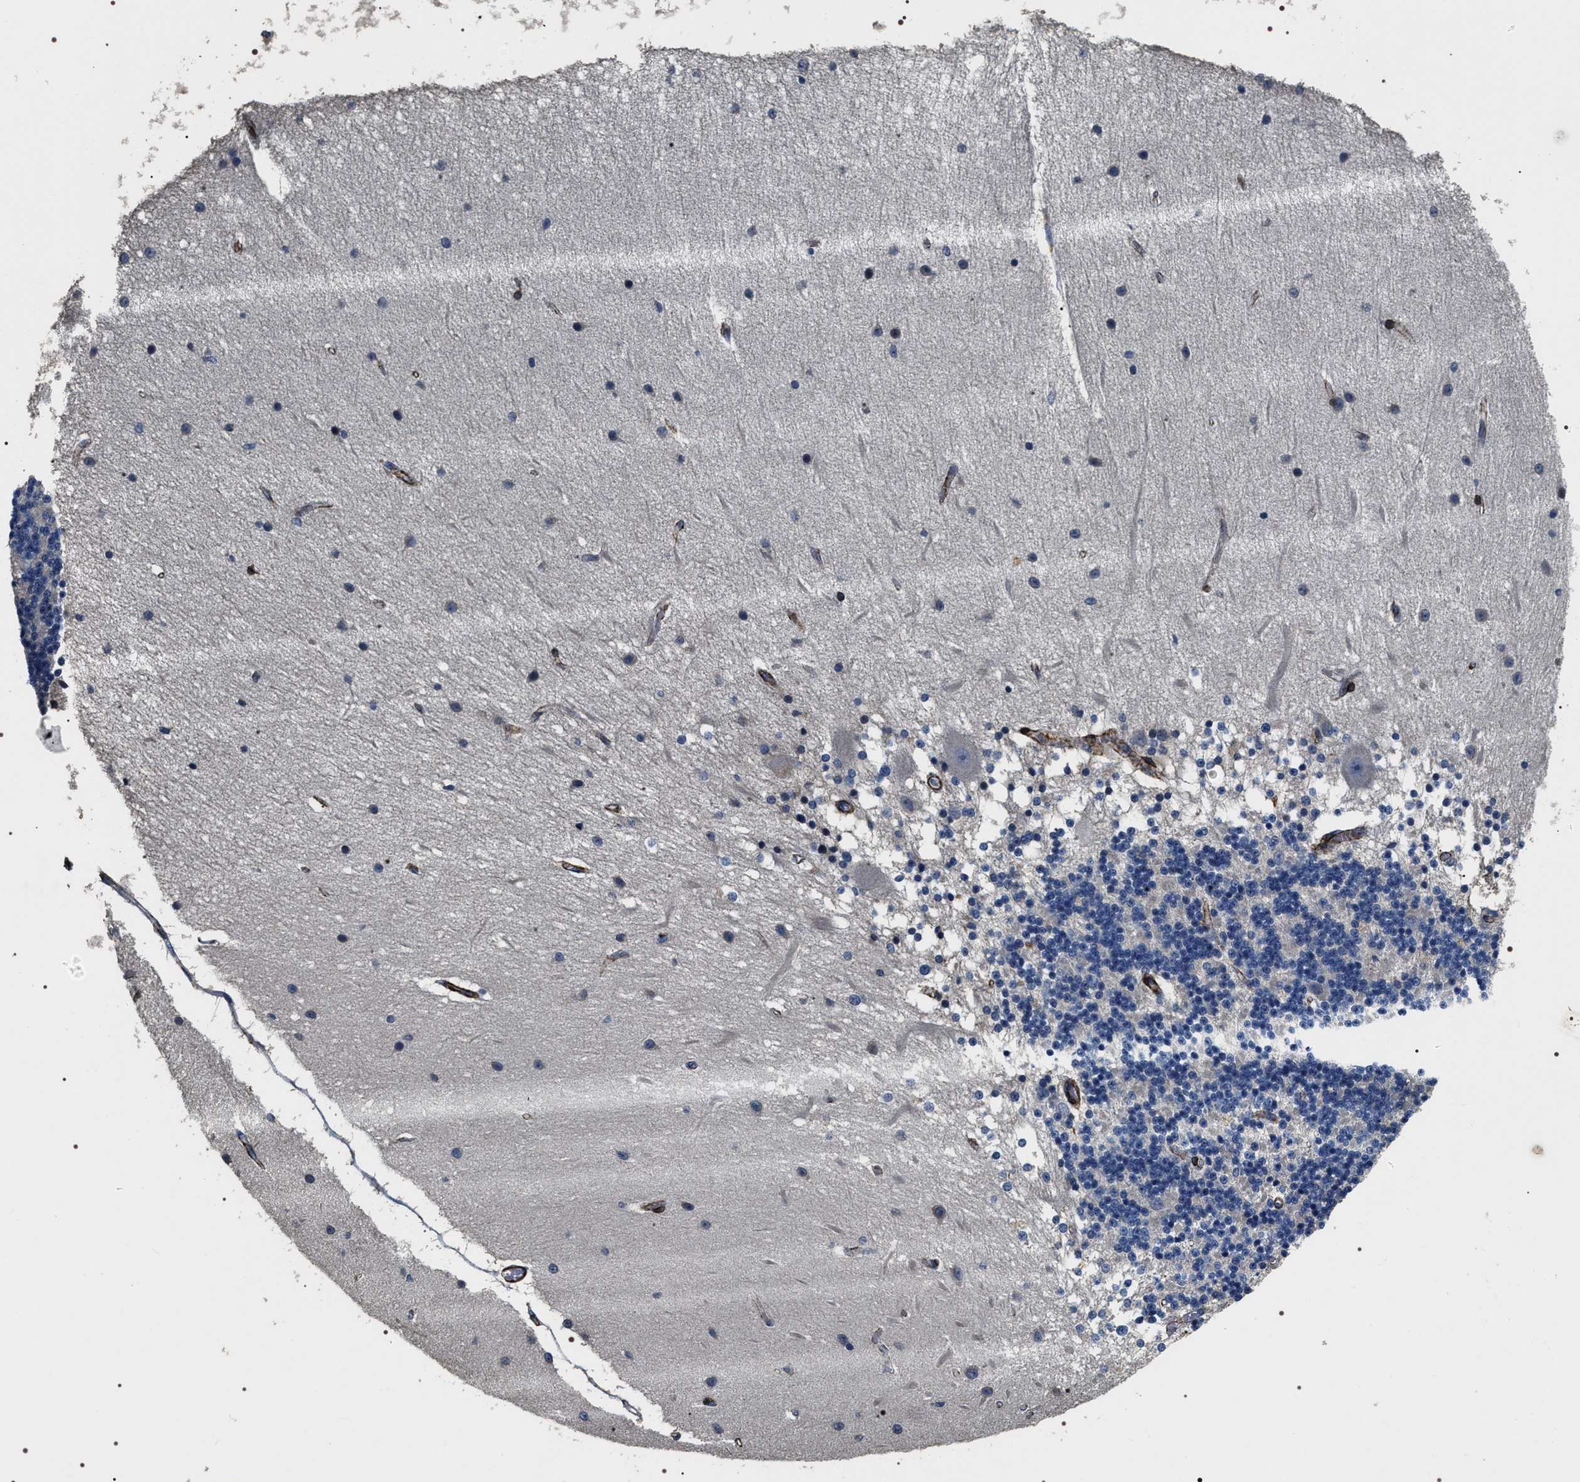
{"staining": {"intensity": "negative", "quantity": "none", "location": "none"}, "tissue": "cerebellum", "cell_type": "Cells in granular layer", "image_type": "normal", "snomed": [{"axis": "morphology", "description": "Normal tissue, NOS"}, {"axis": "topography", "description": "Cerebellum"}], "caption": "Immunohistochemical staining of unremarkable cerebellum reveals no significant expression in cells in granular layer.", "gene": "ZC3HAV1L", "patient": {"sex": "female", "age": 54}}